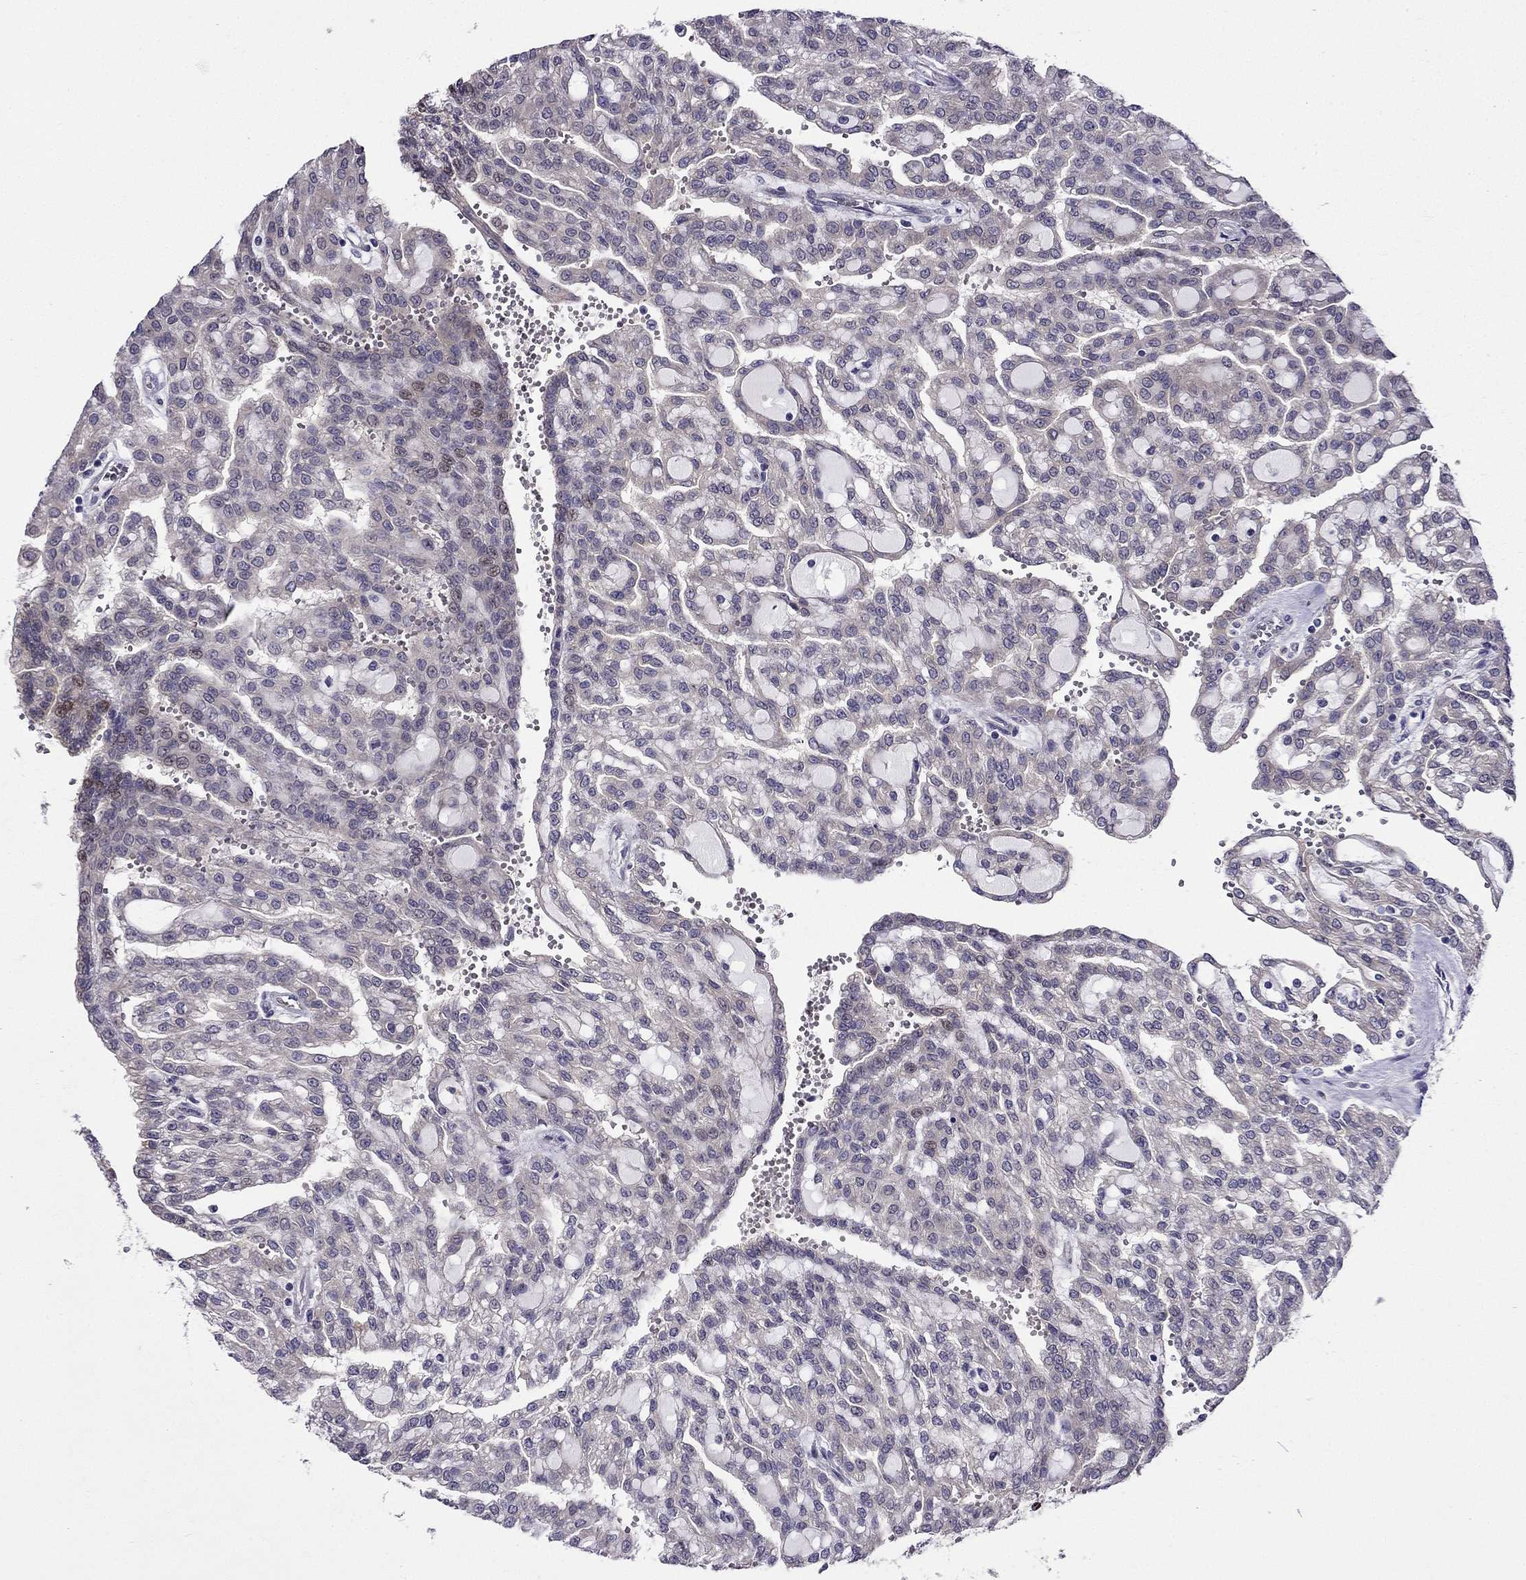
{"staining": {"intensity": "negative", "quantity": "none", "location": "none"}, "tissue": "renal cancer", "cell_type": "Tumor cells", "image_type": "cancer", "snomed": [{"axis": "morphology", "description": "Adenocarcinoma, NOS"}, {"axis": "topography", "description": "Kidney"}], "caption": "High power microscopy micrograph of an immunohistochemistry (IHC) histopathology image of adenocarcinoma (renal), revealing no significant positivity in tumor cells.", "gene": "ARHGEF28", "patient": {"sex": "male", "age": 63}}